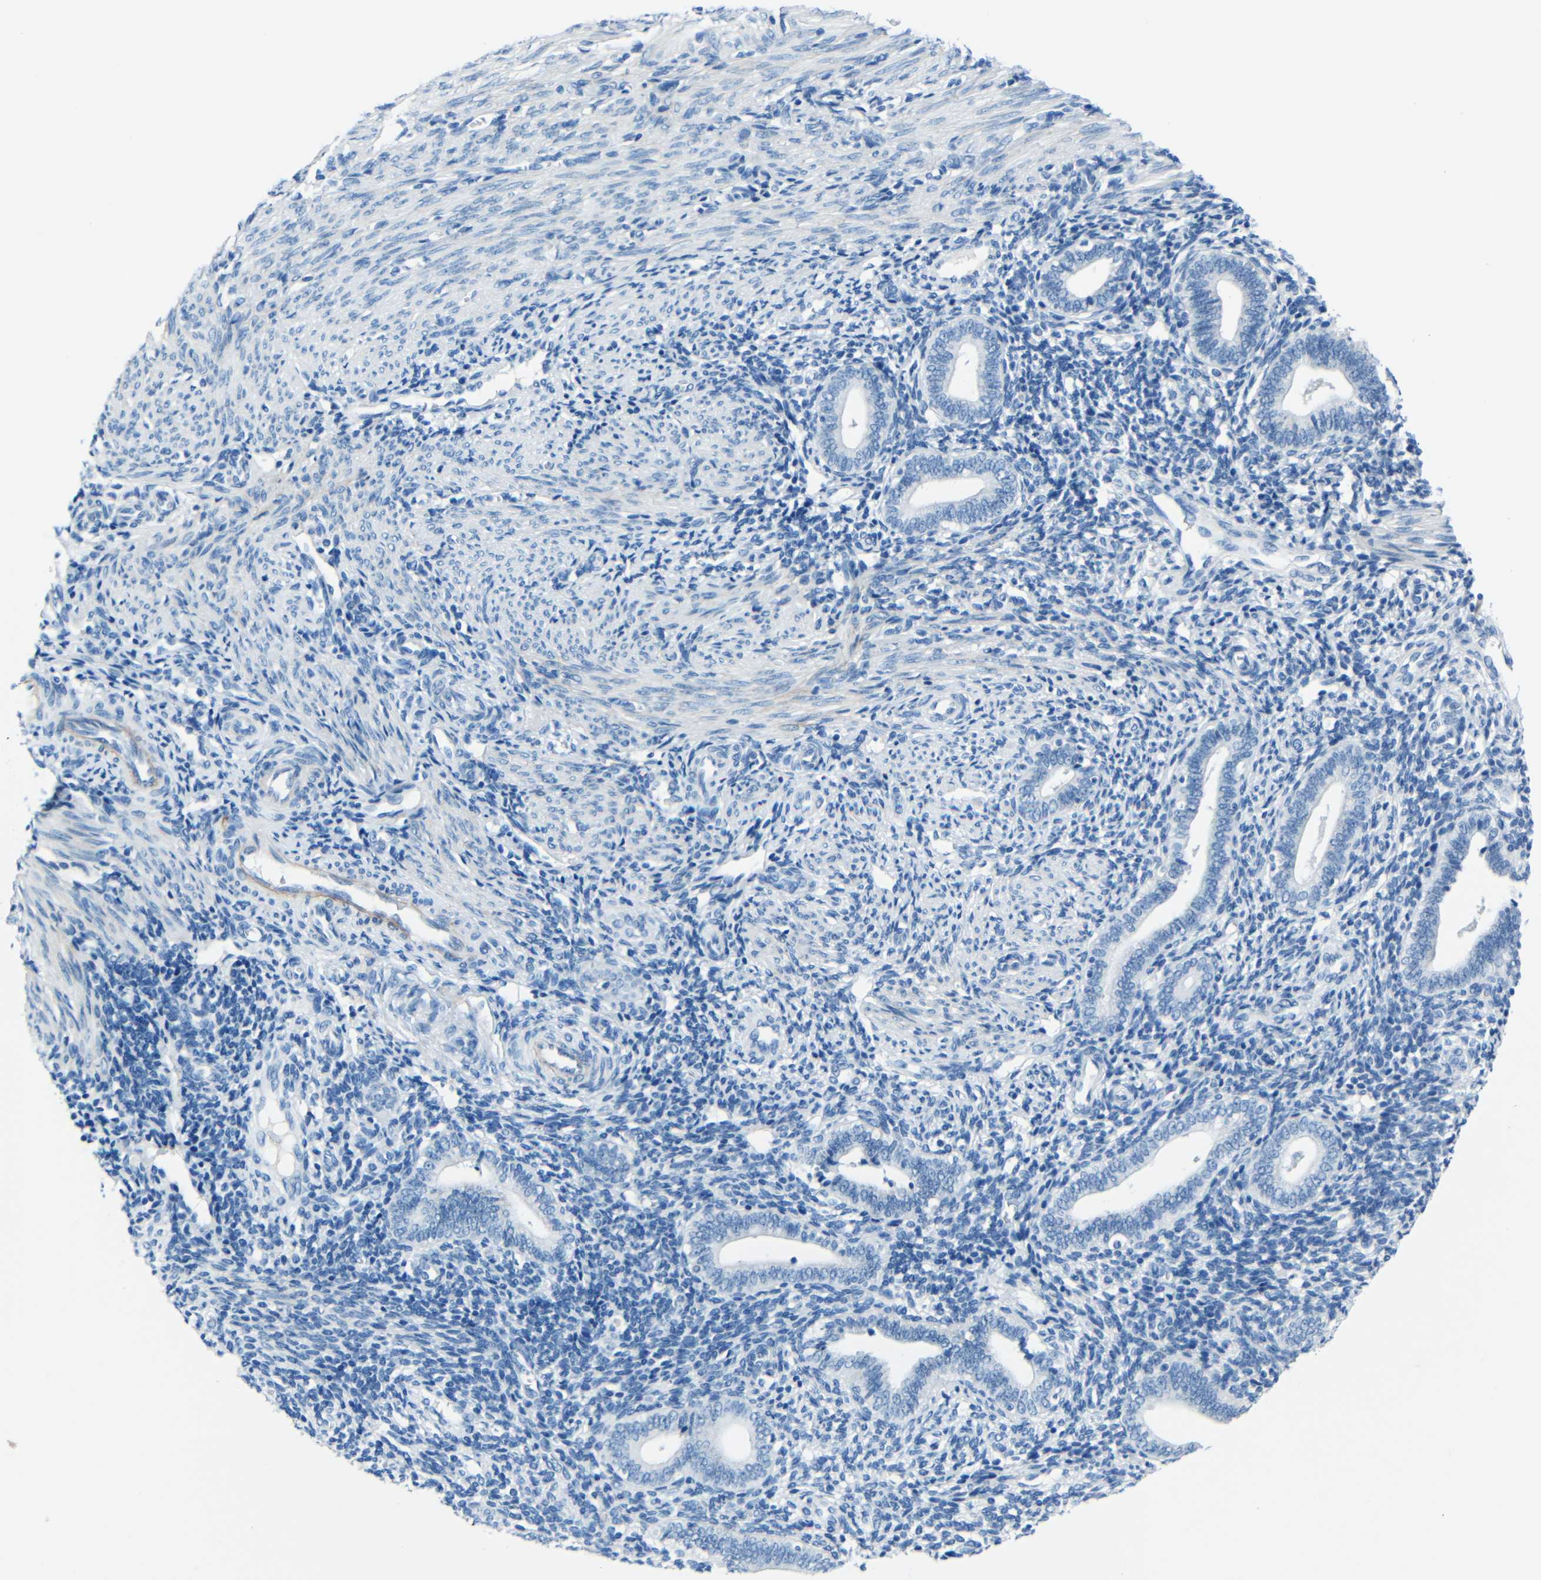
{"staining": {"intensity": "negative", "quantity": "none", "location": "none"}, "tissue": "endometrium", "cell_type": "Cells in endometrial stroma", "image_type": "normal", "snomed": [{"axis": "morphology", "description": "Normal tissue, NOS"}, {"axis": "topography", "description": "Uterus"}, {"axis": "topography", "description": "Endometrium"}], "caption": "DAB immunohistochemical staining of unremarkable endometrium exhibits no significant staining in cells in endometrial stroma. (Brightfield microscopy of DAB IHC at high magnification).", "gene": "FBN2", "patient": {"sex": "female", "age": 33}}